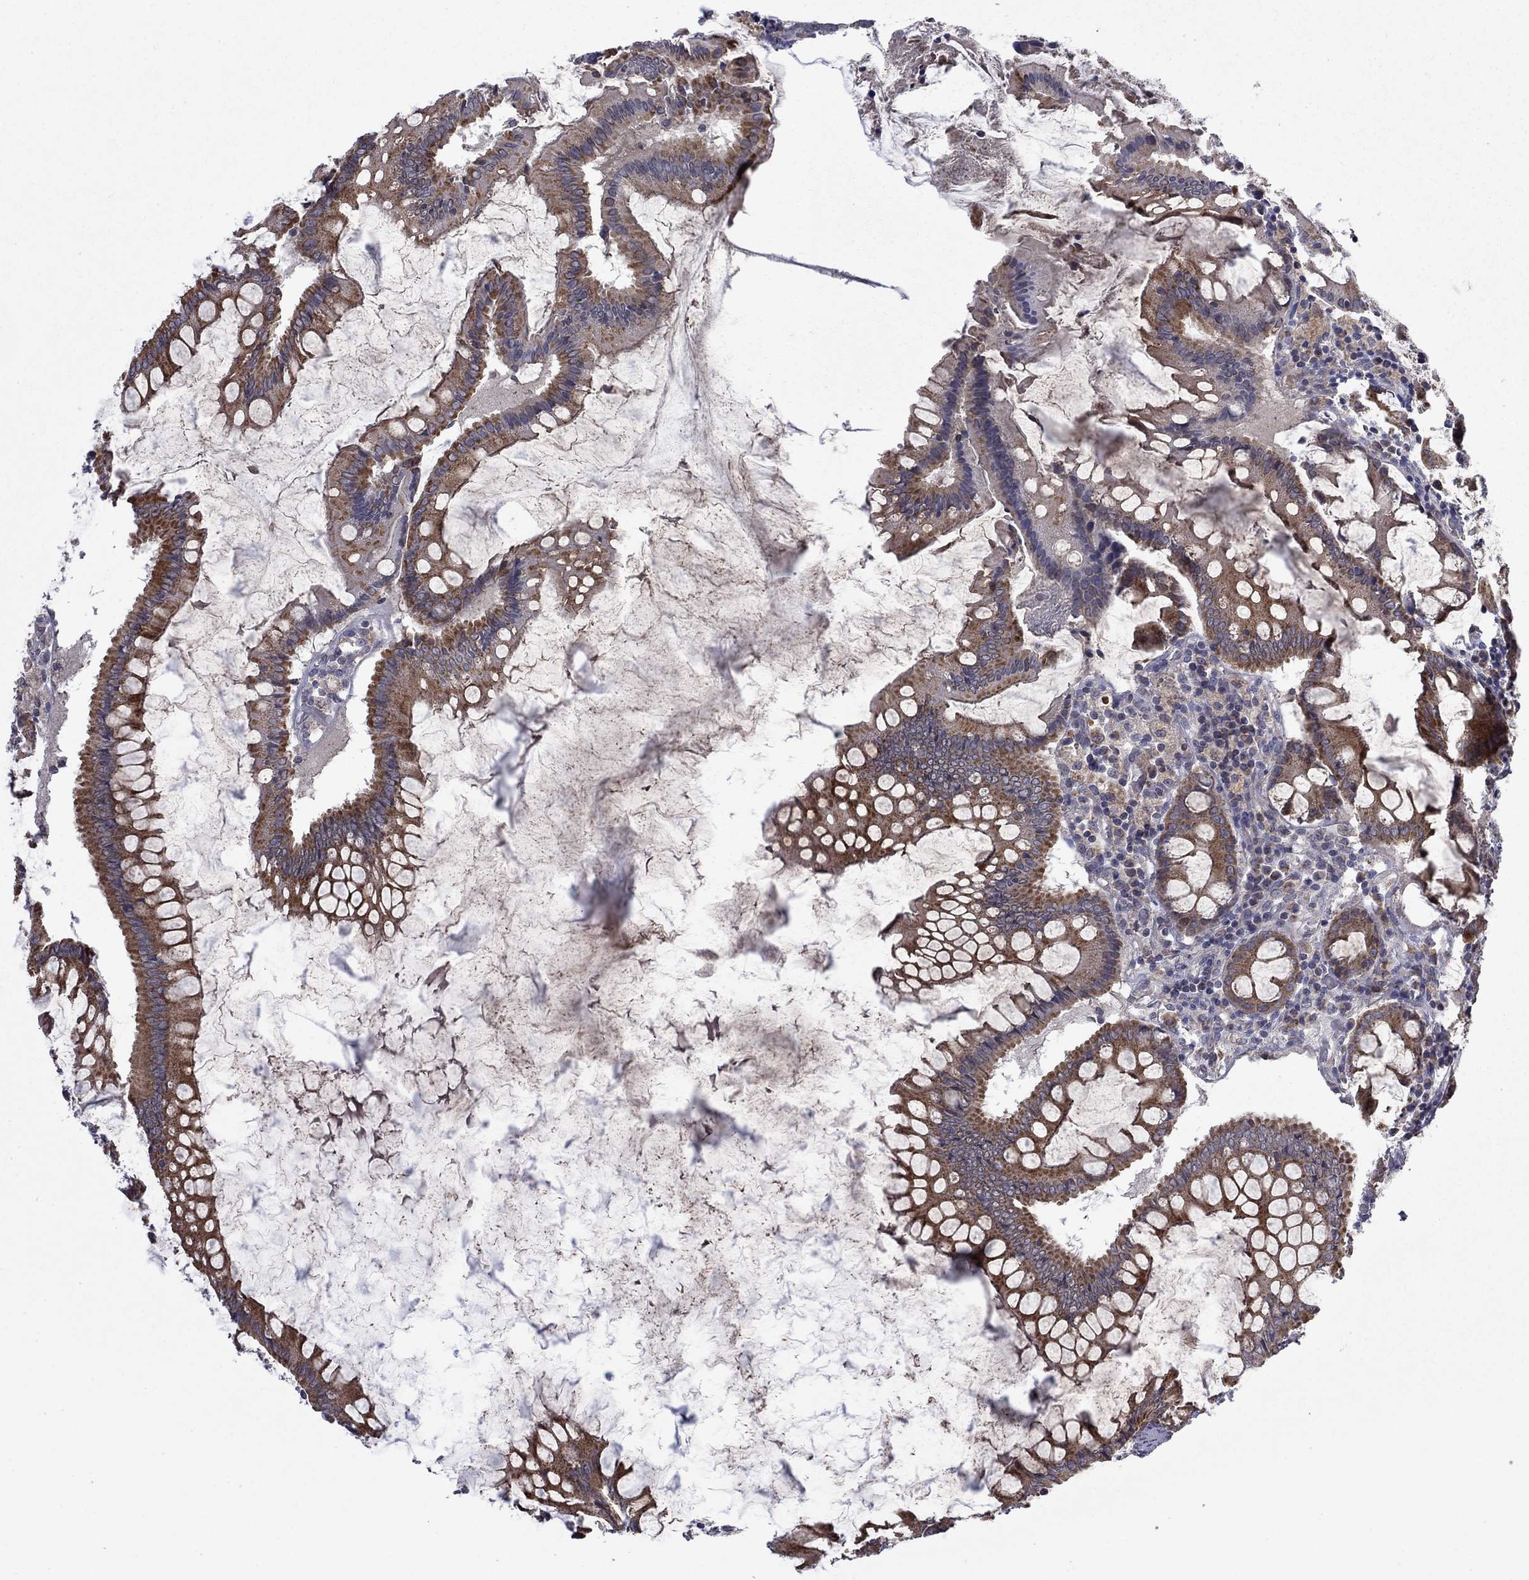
{"staining": {"intensity": "moderate", "quantity": "<25%", "location": "cytoplasmic/membranous"}, "tissue": "colorectal cancer", "cell_type": "Tumor cells", "image_type": "cancer", "snomed": [{"axis": "morphology", "description": "Adenocarcinoma, NOS"}, {"axis": "topography", "description": "Colon"}], "caption": "High-magnification brightfield microscopy of colorectal adenocarcinoma stained with DAB (3,3'-diaminobenzidine) (brown) and counterstained with hematoxylin (blue). tumor cells exhibit moderate cytoplasmic/membranous staining is appreciated in about<25% of cells. The staining was performed using DAB to visualize the protein expression in brown, while the nuclei were stained in blue with hematoxylin (Magnification: 20x).", "gene": "DOP1B", "patient": {"sex": "female", "age": 82}}